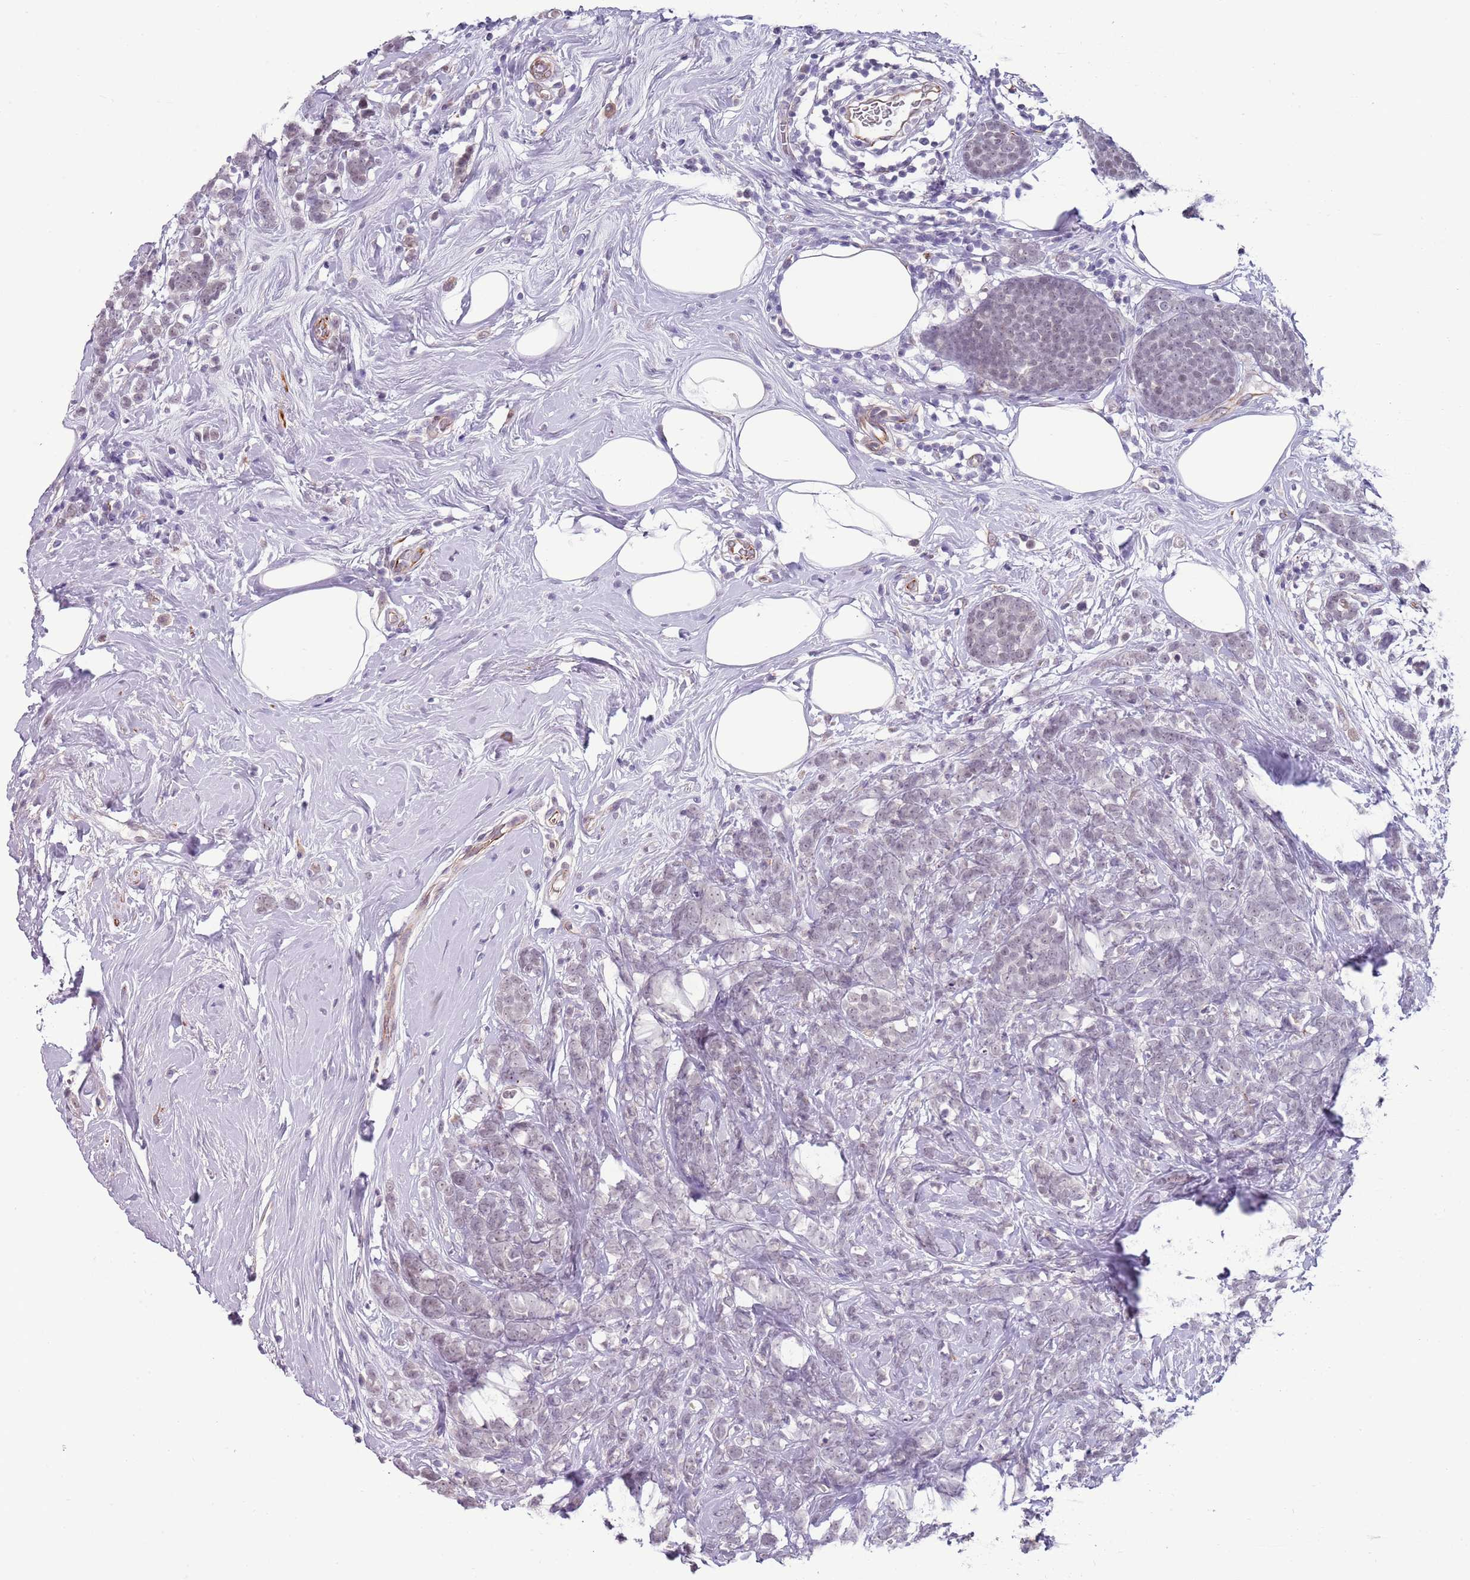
{"staining": {"intensity": "negative", "quantity": "none", "location": "none"}, "tissue": "breast cancer", "cell_type": "Tumor cells", "image_type": "cancer", "snomed": [{"axis": "morphology", "description": "Lobular carcinoma"}, {"axis": "topography", "description": "Breast"}], "caption": "This micrograph is of breast lobular carcinoma stained with immunohistochemistry (IHC) to label a protein in brown with the nuclei are counter-stained blue. There is no expression in tumor cells.", "gene": "NBPF3", "patient": {"sex": "female", "age": 58}}